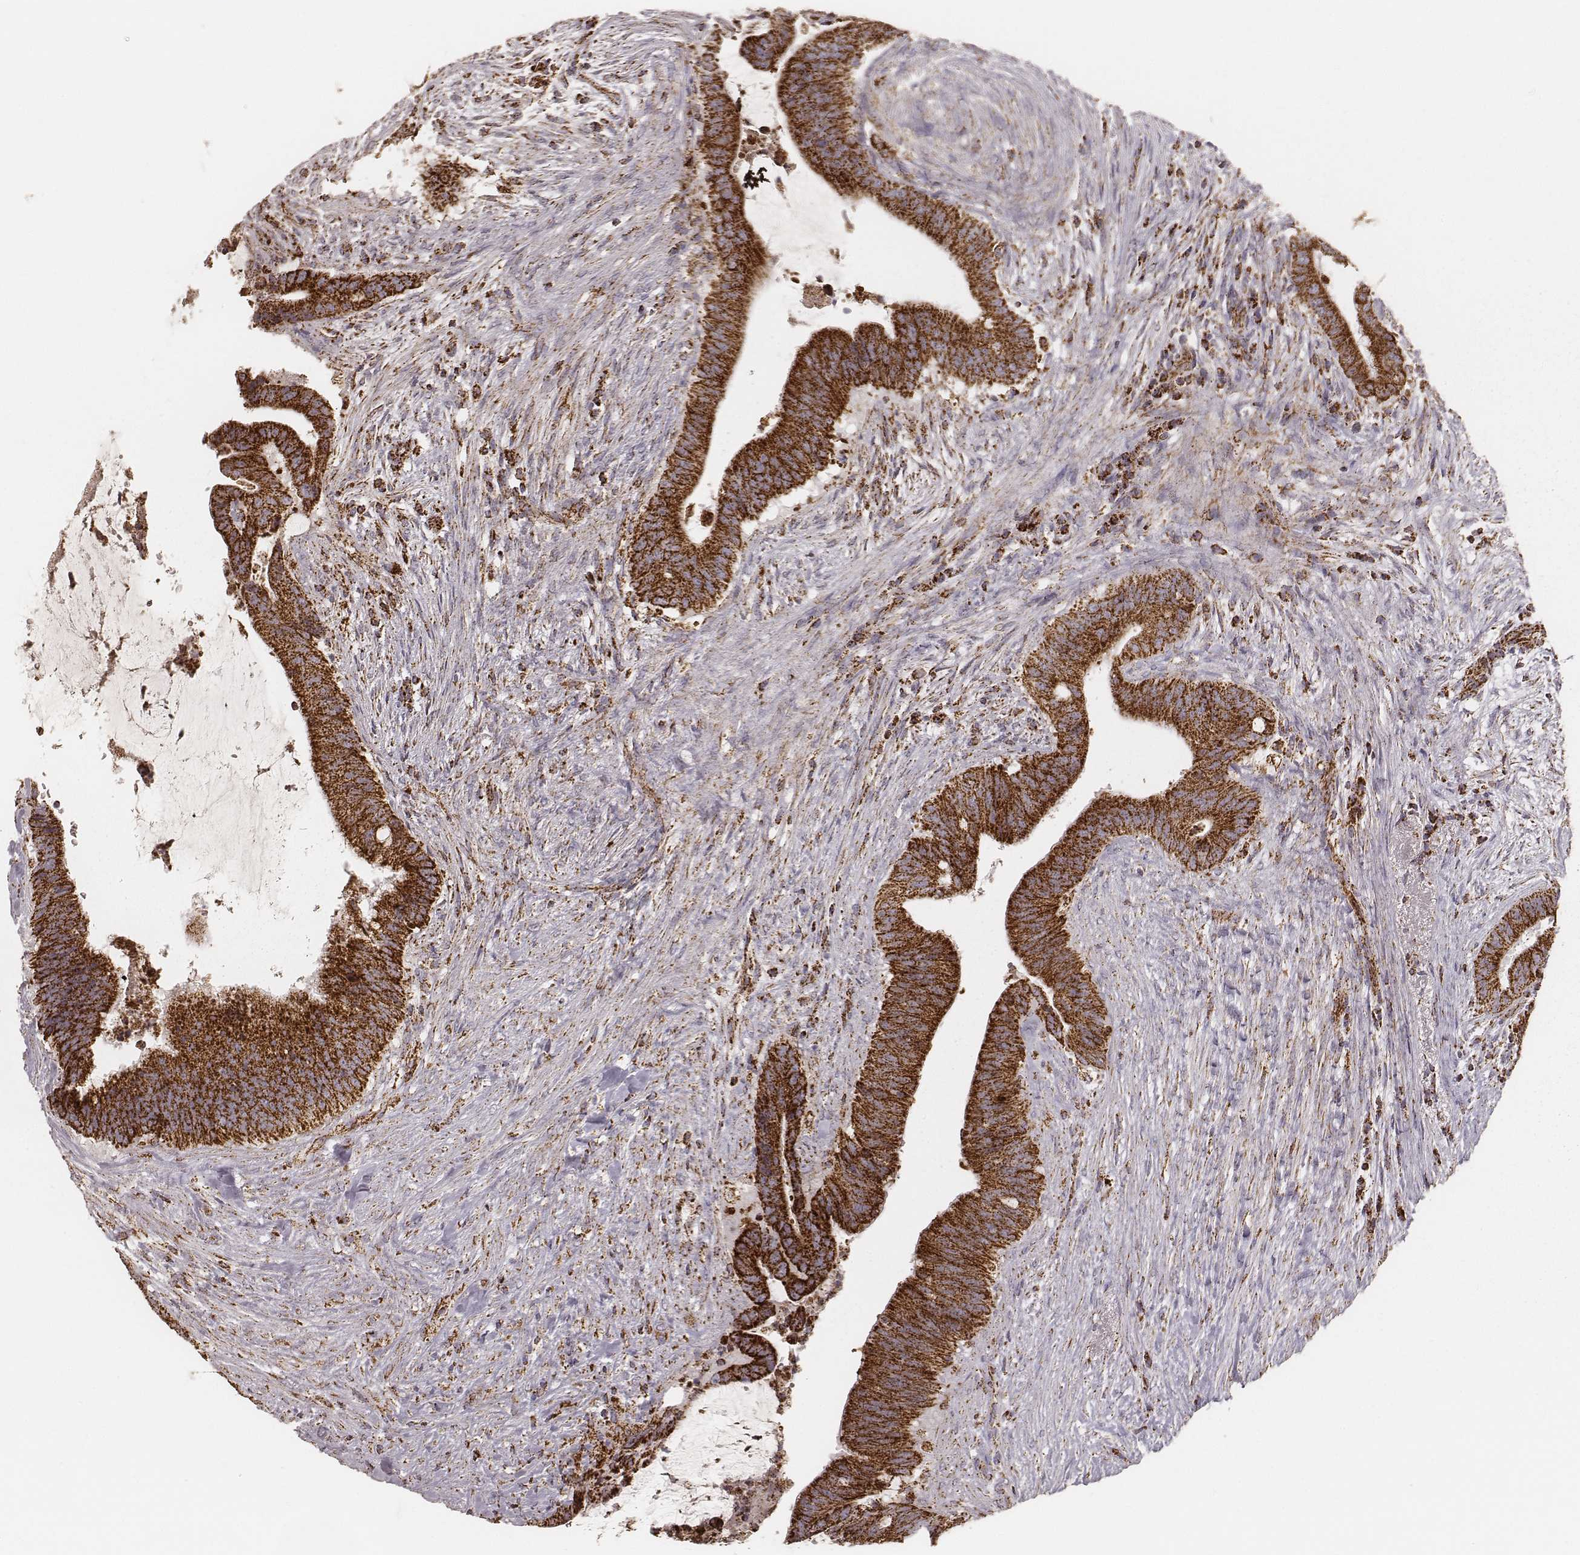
{"staining": {"intensity": "strong", "quantity": ">75%", "location": "cytoplasmic/membranous"}, "tissue": "colorectal cancer", "cell_type": "Tumor cells", "image_type": "cancer", "snomed": [{"axis": "morphology", "description": "Adenocarcinoma, NOS"}, {"axis": "topography", "description": "Colon"}], "caption": "DAB (3,3'-diaminobenzidine) immunohistochemical staining of colorectal adenocarcinoma exhibits strong cytoplasmic/membranous protein staining in about >75% of tumor cells. The staining was performed using DAB to visualize the protein expression in brown, while the nuclei were stained in blue with hematoxylin (Magnification: 20x).", "gene": "CS", "patient": {"sex": "female", "age": 43}}